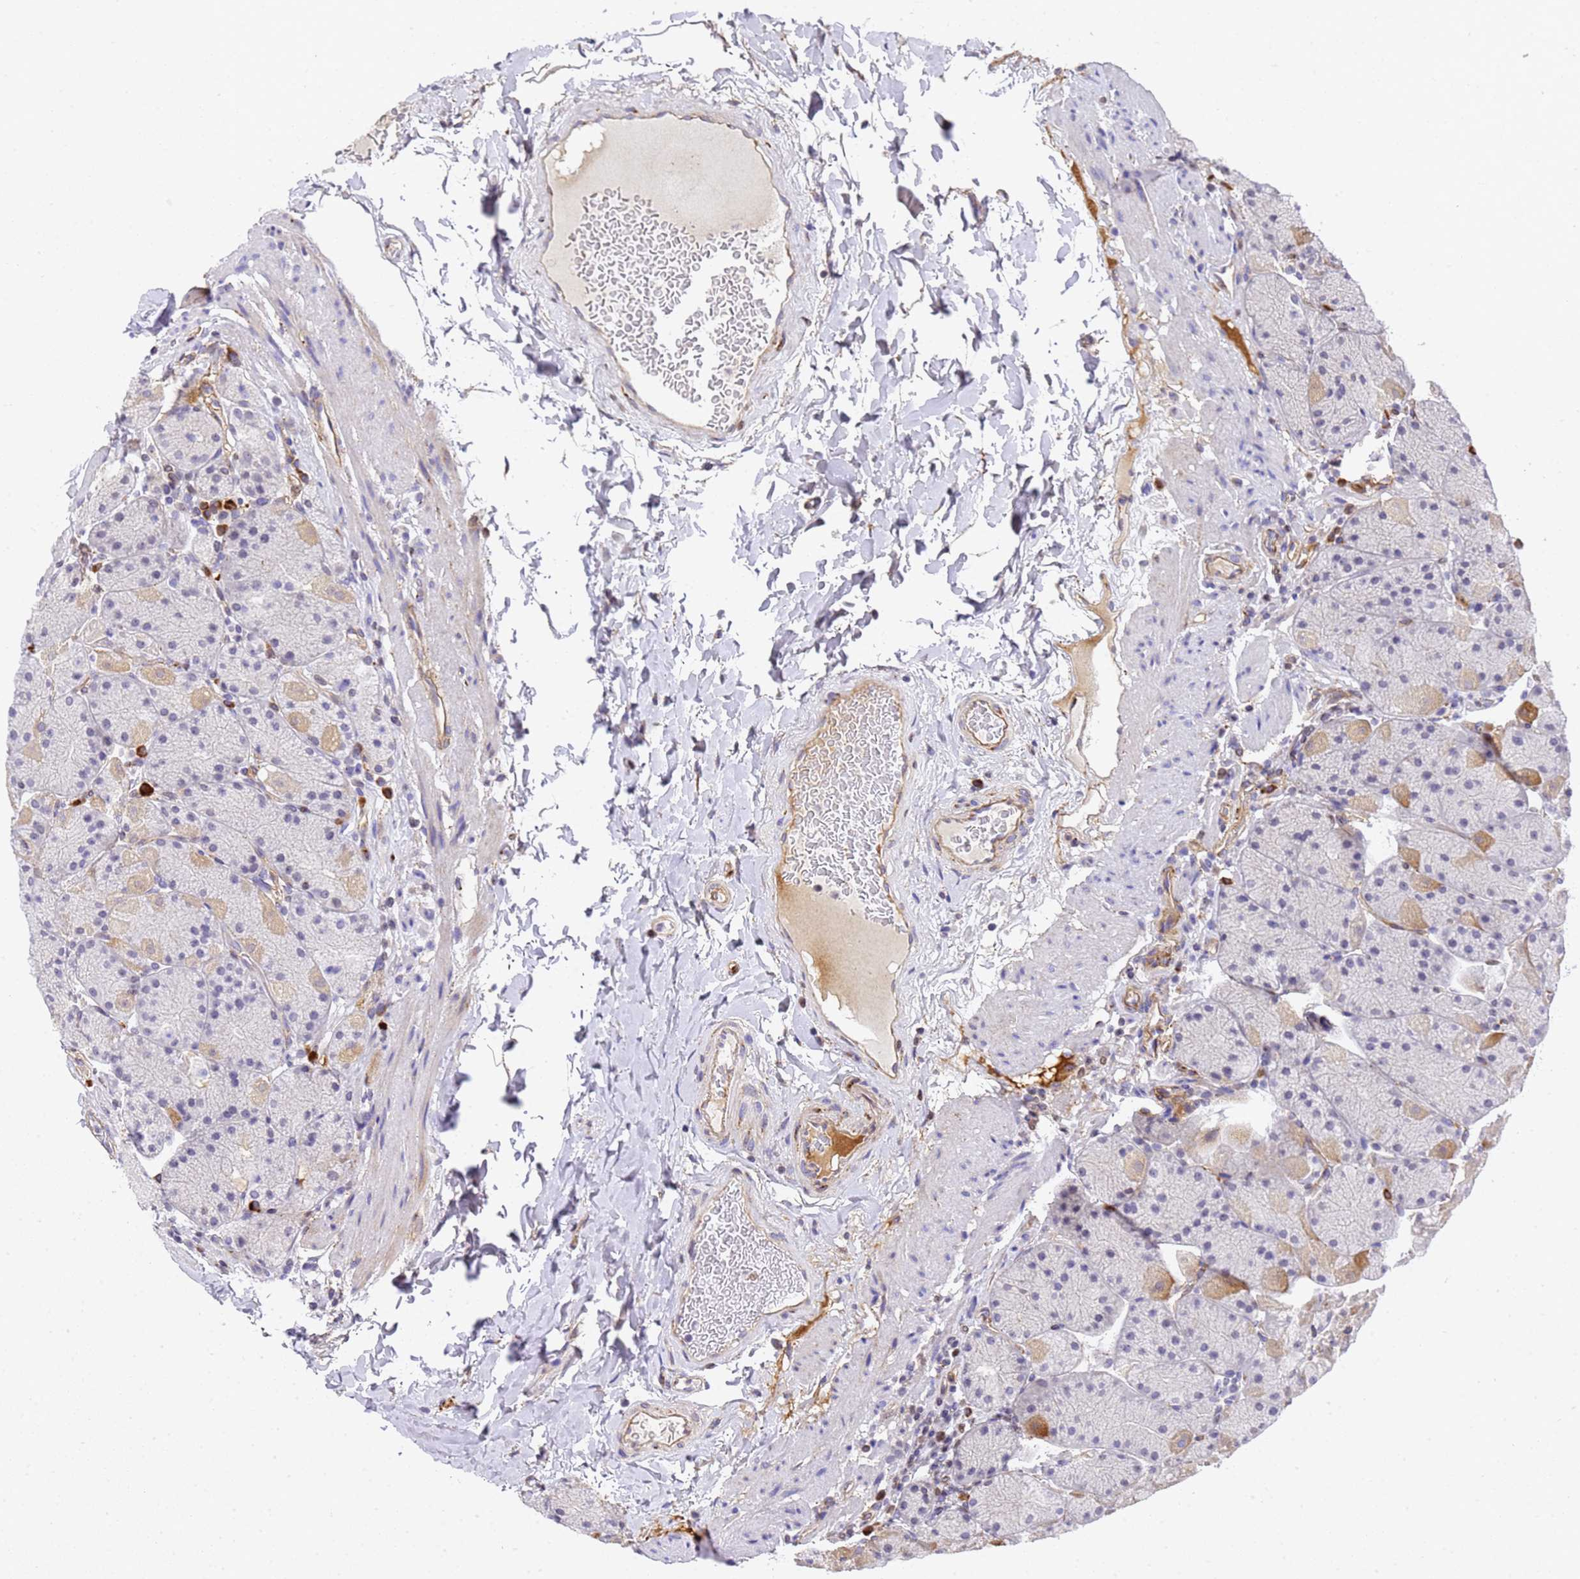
{"staining": {"intensity": "weak", "quantity": "<25%", "location": "cytoplasmic/membranous"}, "tissue": "stomach", "cell_type": "Glandular cells", "image_type": "normal", "snomed": [{"axis": "morphology", "description": "Normal tissue, NOS"}, {"axis": "topography", "description": "Stomach, upper"}, {"axis": "topography", "description": "Stomach, lower"}], "caption": "A high-resolution photomicrograph shows immunohistochemistry (IHC) staining of normal stomach, which reveals no significant staining in glandular cells. The staining was performed using DAB (3,3'-diaminobenzidine) to visualize the protein expression in brown, while the nuclei were stained in blue with hematoxylin (Magnification: 20x).", "gene": "IGFBP7", "patient": {"sex": "male", "age": 67}}